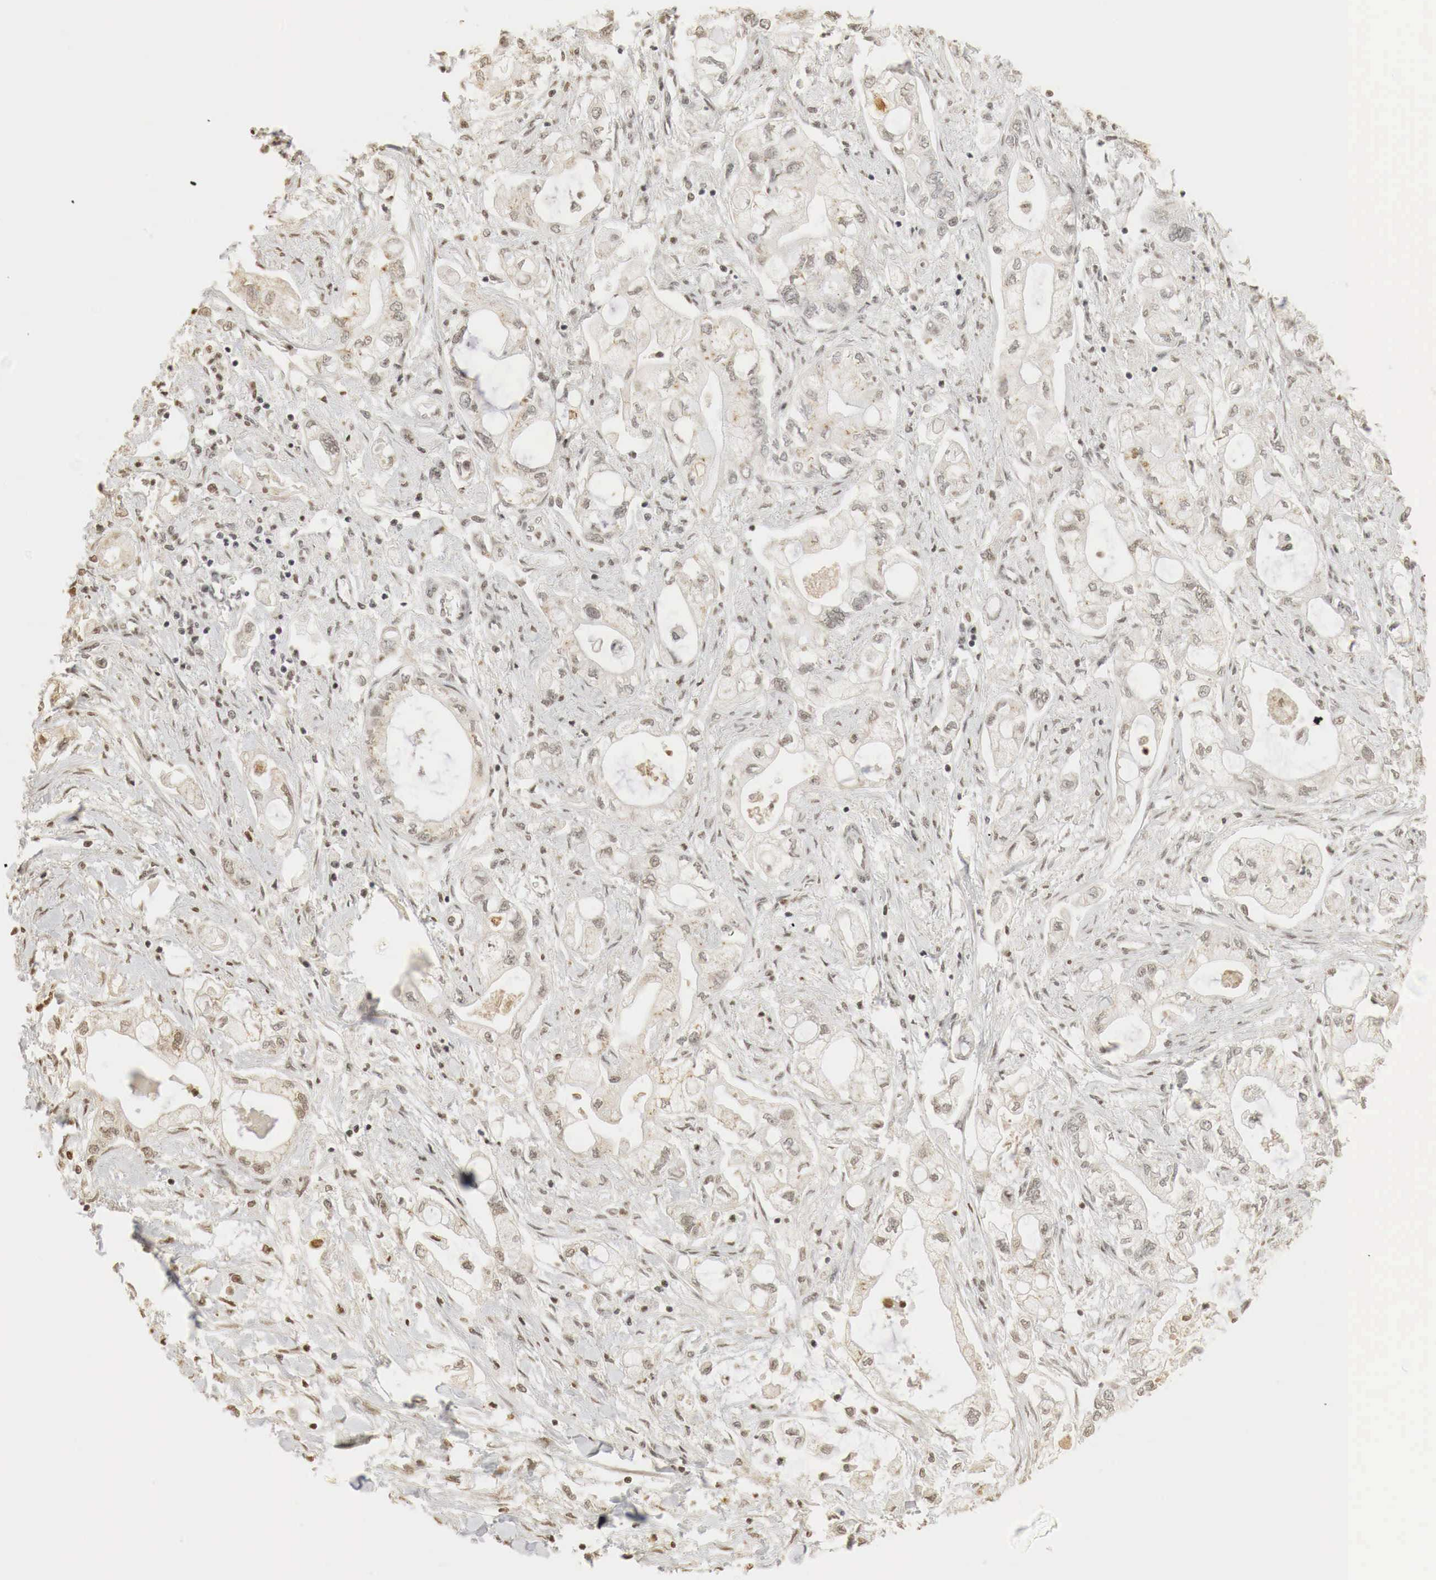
{"staining": {"intensity": "weak", "quantity": "25%-75%", "location": "cytoplasmic/membranous,nuclear"}, "tissue": "pancreatic cancer", "cell_type": "Tumor cells", "image_type": "cancer", "snomed": [{"axis": "morphology", "description": "Adenocarcinoma, NOS"}, {"axis": "topography", "description": "Pancreas"}], "caption": "Protein expression analysis of pancreatic cancer exhibits weak cytoplasmic/membranous and nuclear staining in approximately 25%-75% of tumor cells. (DAB (3,3'-diaminobenzidine) IHC, brown staining for protein, blue staining for nuclei).", "gene": "ERBB4", "patient": {"sex": "male", "age": 79}}